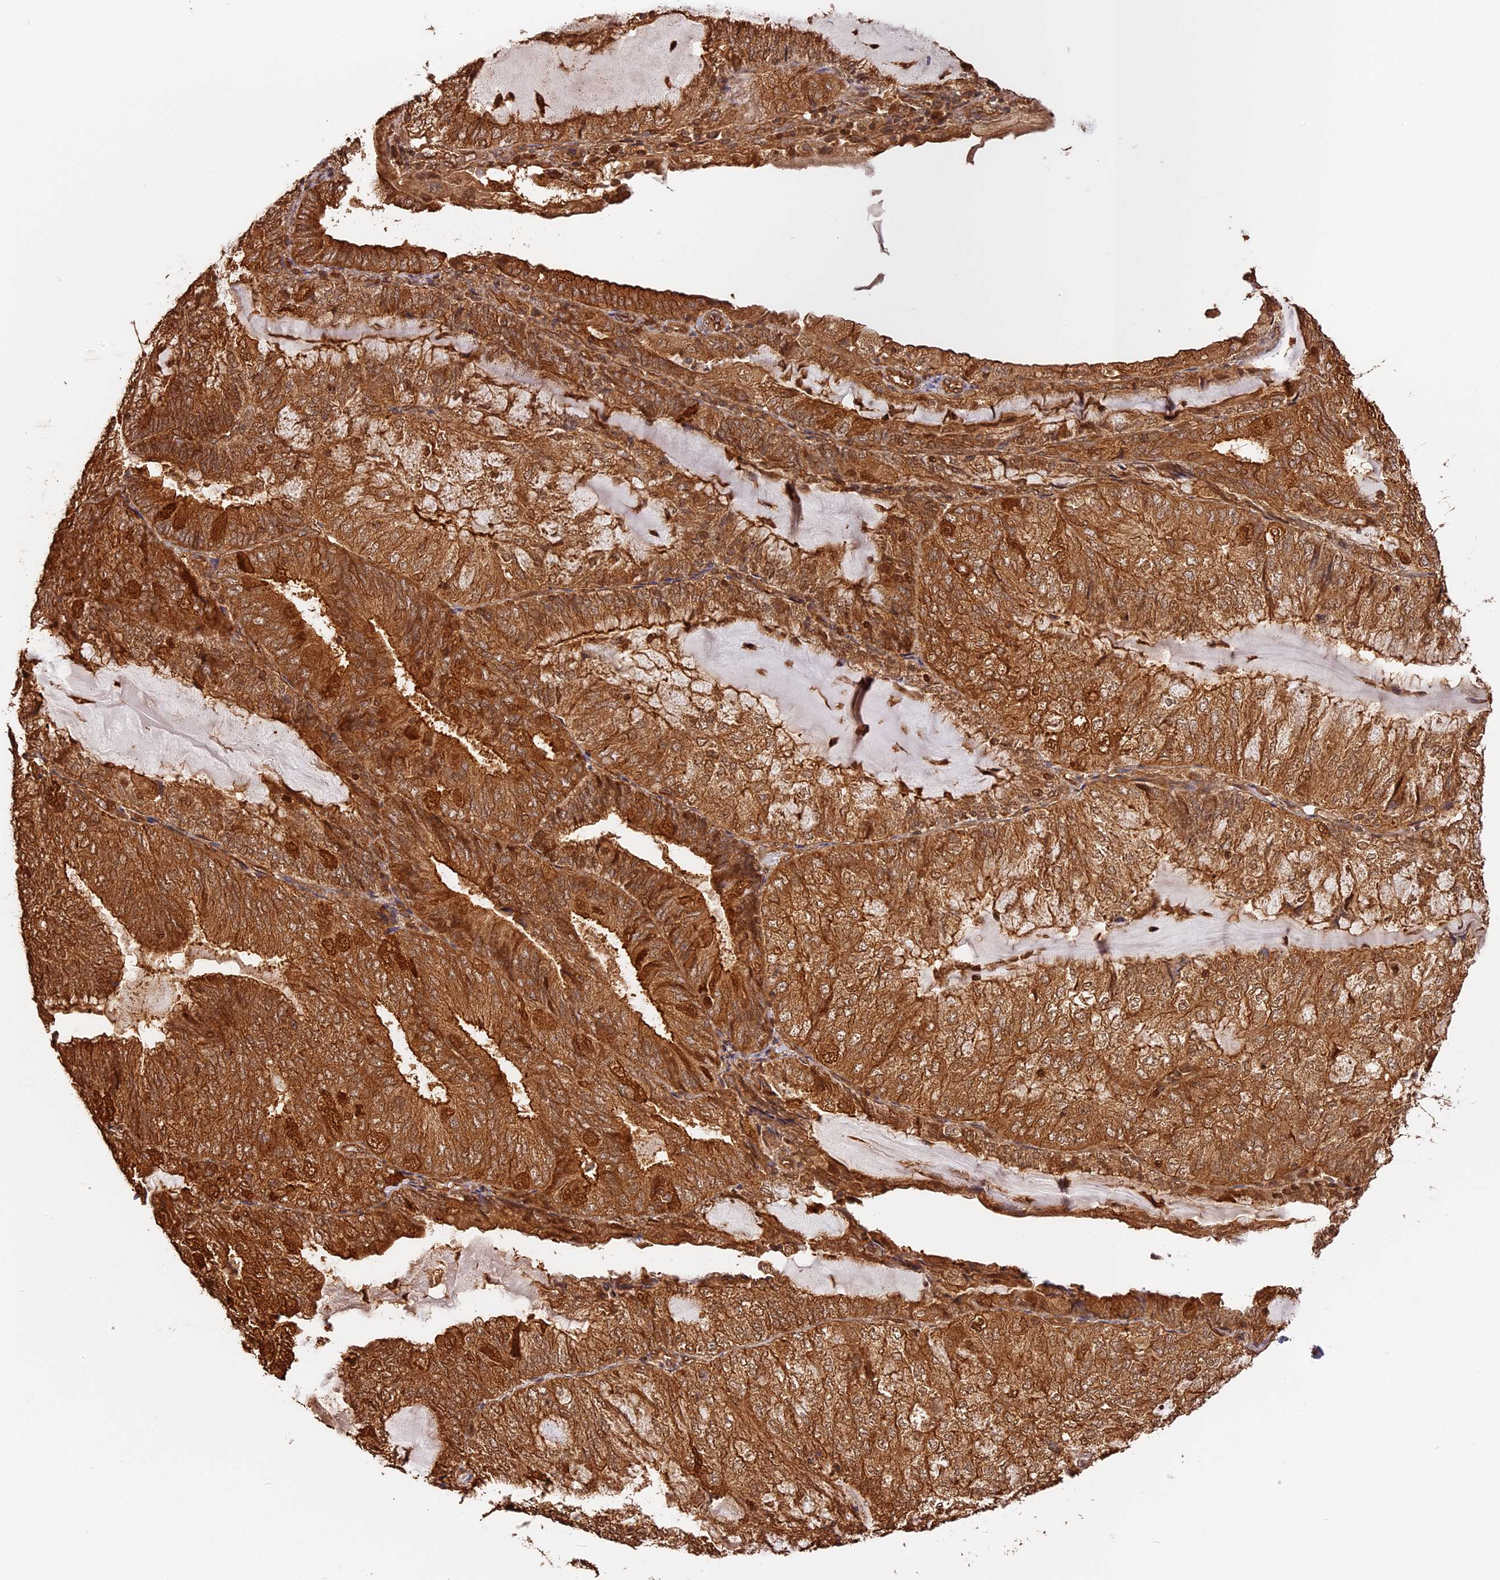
{"staining": {"intensity": "strong", "quantity": ">75%", "location": "cytoplasmic/membranous,nuclear"}, "tissue": "endometrial cancer", "cell_type": "Tumor cells", "image_type": "cancer", "snomed": [{"axis": "morphology", "description": "Adenocarcinoma, NOS"}, {"axis": "topography", "description": "Endometrium"}], "caption": "Immunohistochemical staining of human adenocarcinoma (endometrial) shows high levels of strong cytoplasmic/membranous and nuclear protein positivity in about >75% of tumor cells.", "gene": "PPP1R37", "patient": {"sex": "female", "age": 81}}